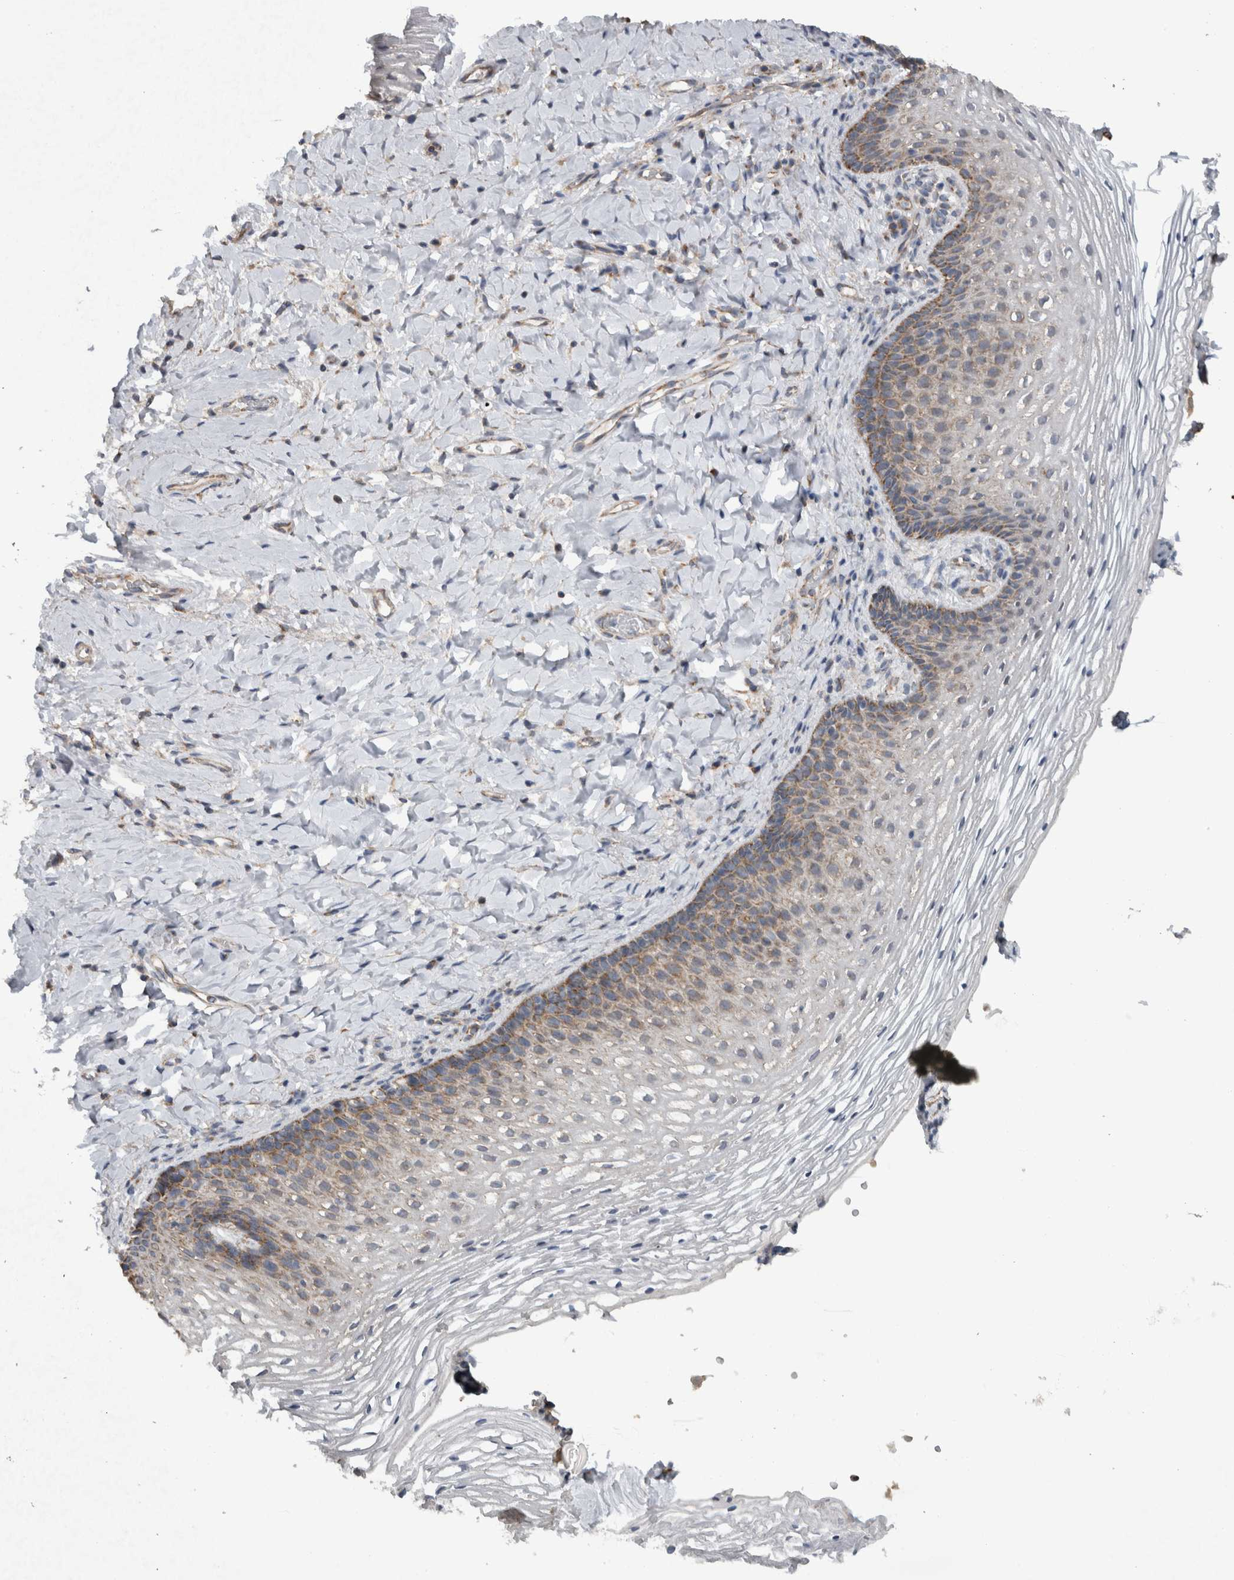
{"staining": {"intensity": "moderate", "quantity": "25%-75%", "location": "cytoplasmic/membranous"}, "tissue": "vagina", "cell_type": "Squamous epithelial cells", "image_type": "normal", "snomed": [{"axis": "morphology", "description": "Normal tissue, NOS"}, {"axis": "topography", "description": "Vagina"}], "caption": "A medium amount of moderate cytoplasmic/membranous positivity is appreciated in about 25%-75% of squamous epithelial cells in unremarkable vagina.", "gene": "ARMC1", "patient": {"sex": "female", "age": 60}}